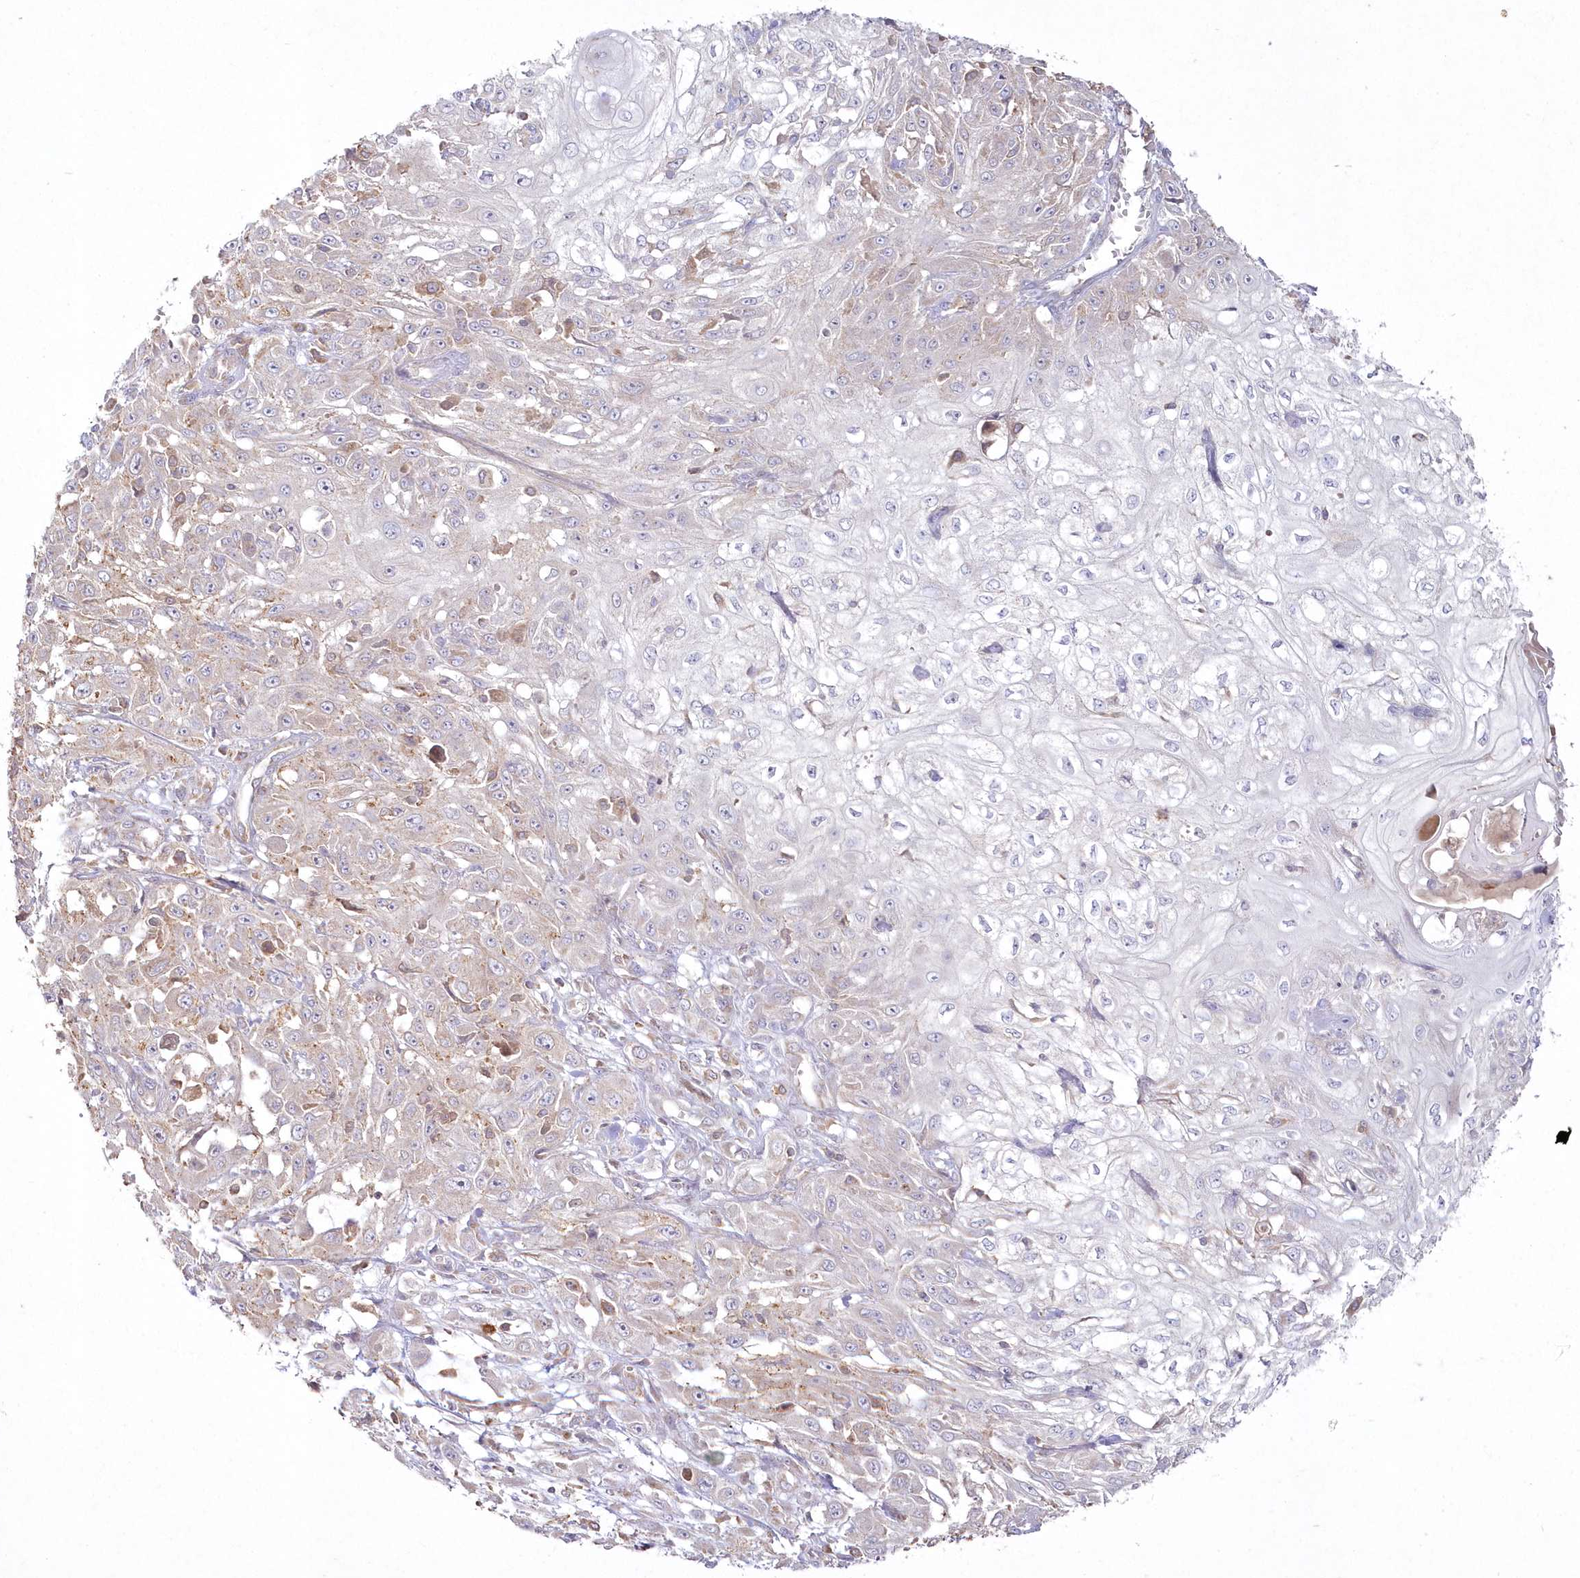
{"staining": {"intensity": "negative", "quantity": "none", "location": "none"}, "tissue": "skin cancer", "cell_type": "Tumor cells", "image_type": "cancer", "snomed": [{"axis": "morphology", "description": "Squamous cell carcinoma, NOS"}, {"axis": "morphology", "description": "Squamous cell carcinoma, metastatic, NOS"}, {"axis": "topography", "description": "Skin"}, {"axis": "topography", "description": "Lymph node"}], "caption": "Histopathology image shows no significant protein expression in tumor cells of skin cancer (metastatic squamous cell carcinoma).", "gene": "ARSB", "patient": {"sex": "male", "age": 75}}